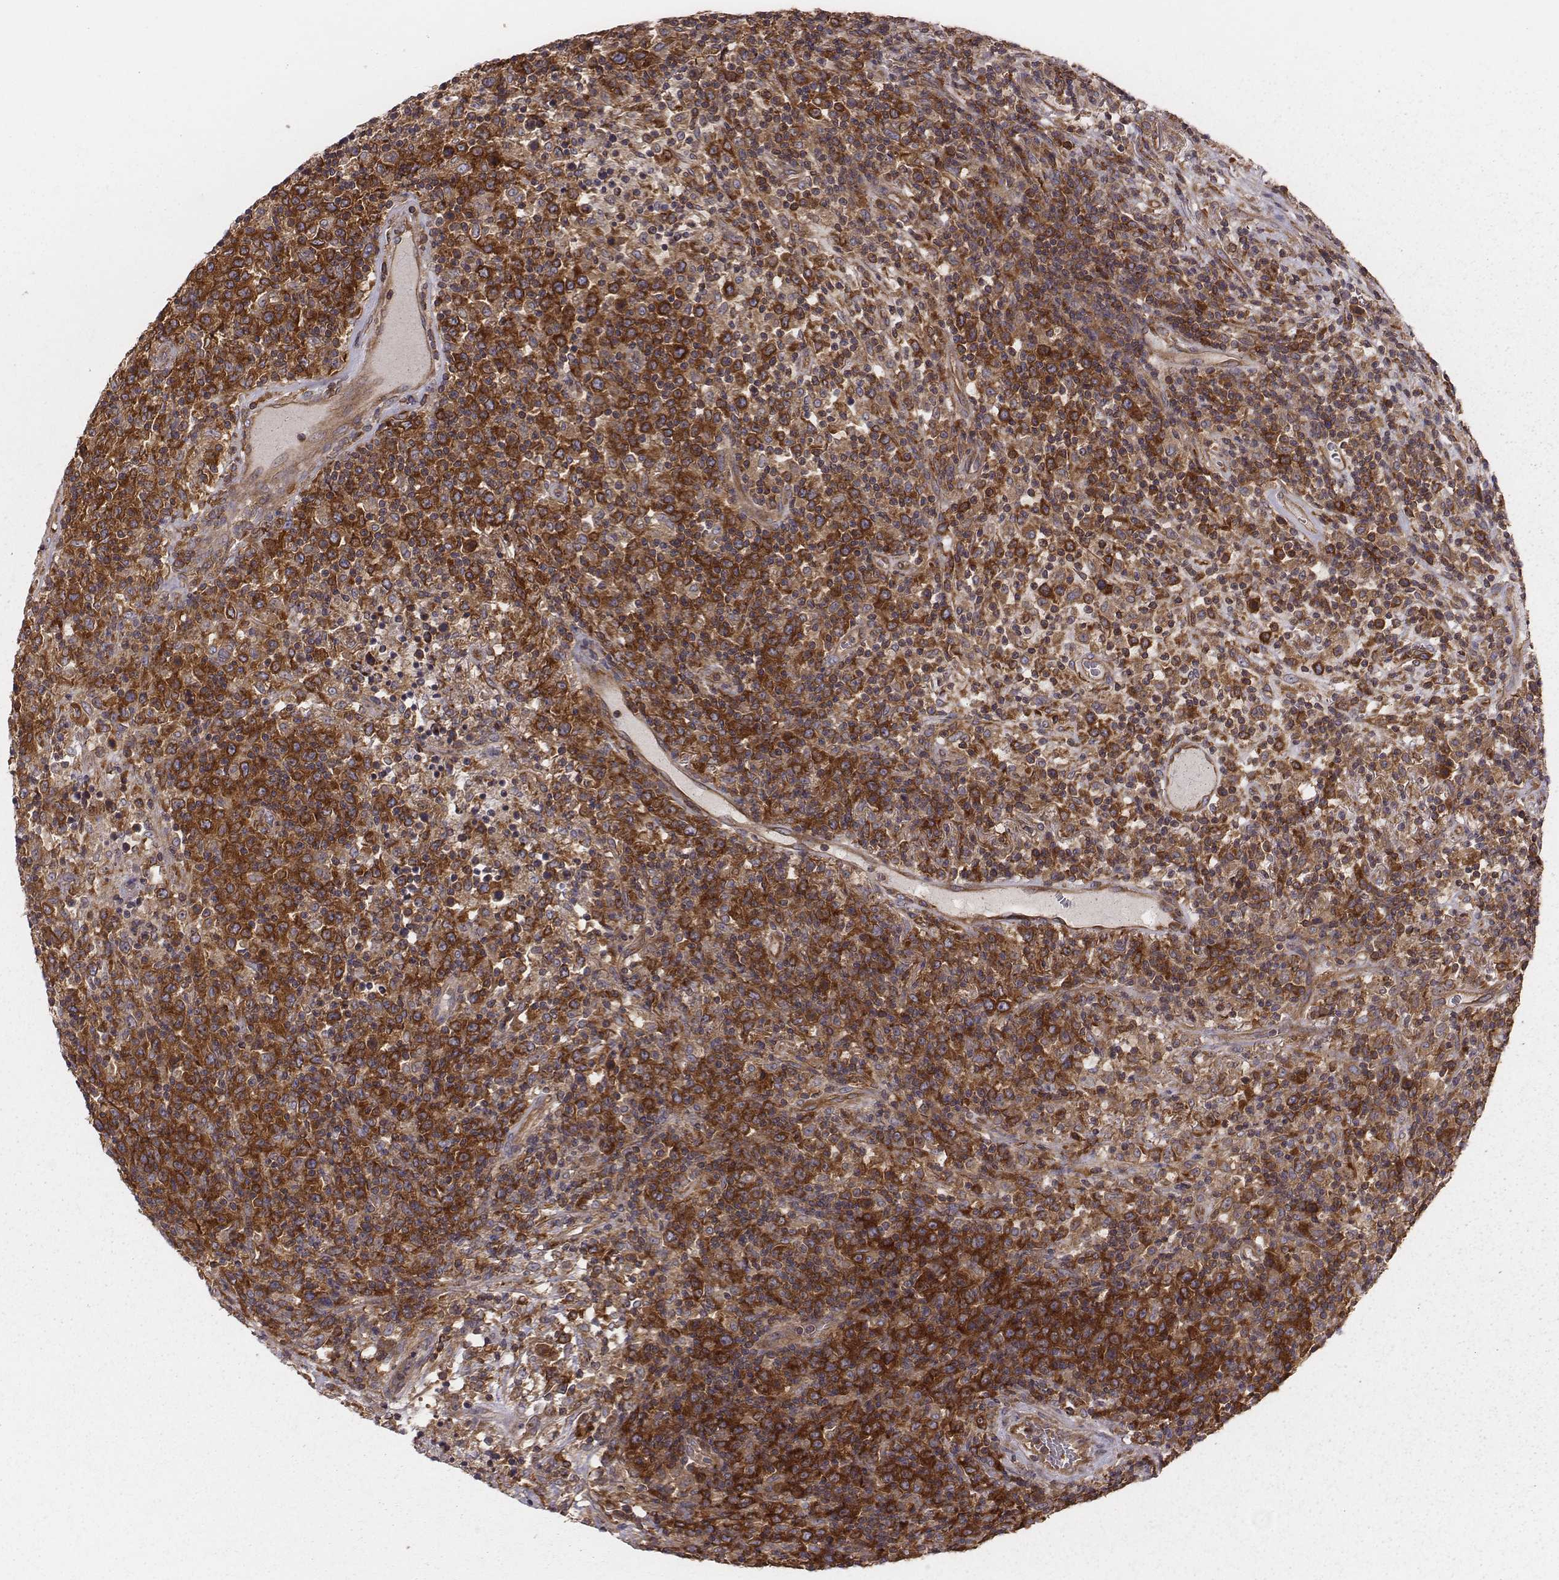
{"staining": {"intensity": "strong", "quantity": ">75%", "location": "cytoplasmic/membranous"}, "tissue": "lymphoma", "cell_type": "Tumor cells", "image_type": "cancer", "snomed": [{"axis": "morphology", "description": "Malignant lymphoma, non-Hodgkin's type, High grade"}, {"axis": "topography", "description": "Lung"}], "caption": "Protein analysis of lymphoma tissue exhibits strong cytoplasmic/membranous staining in approximately >75% of tumor cells.", "gene": "CAD", "patient": {"sex": "male", "age": 79}}